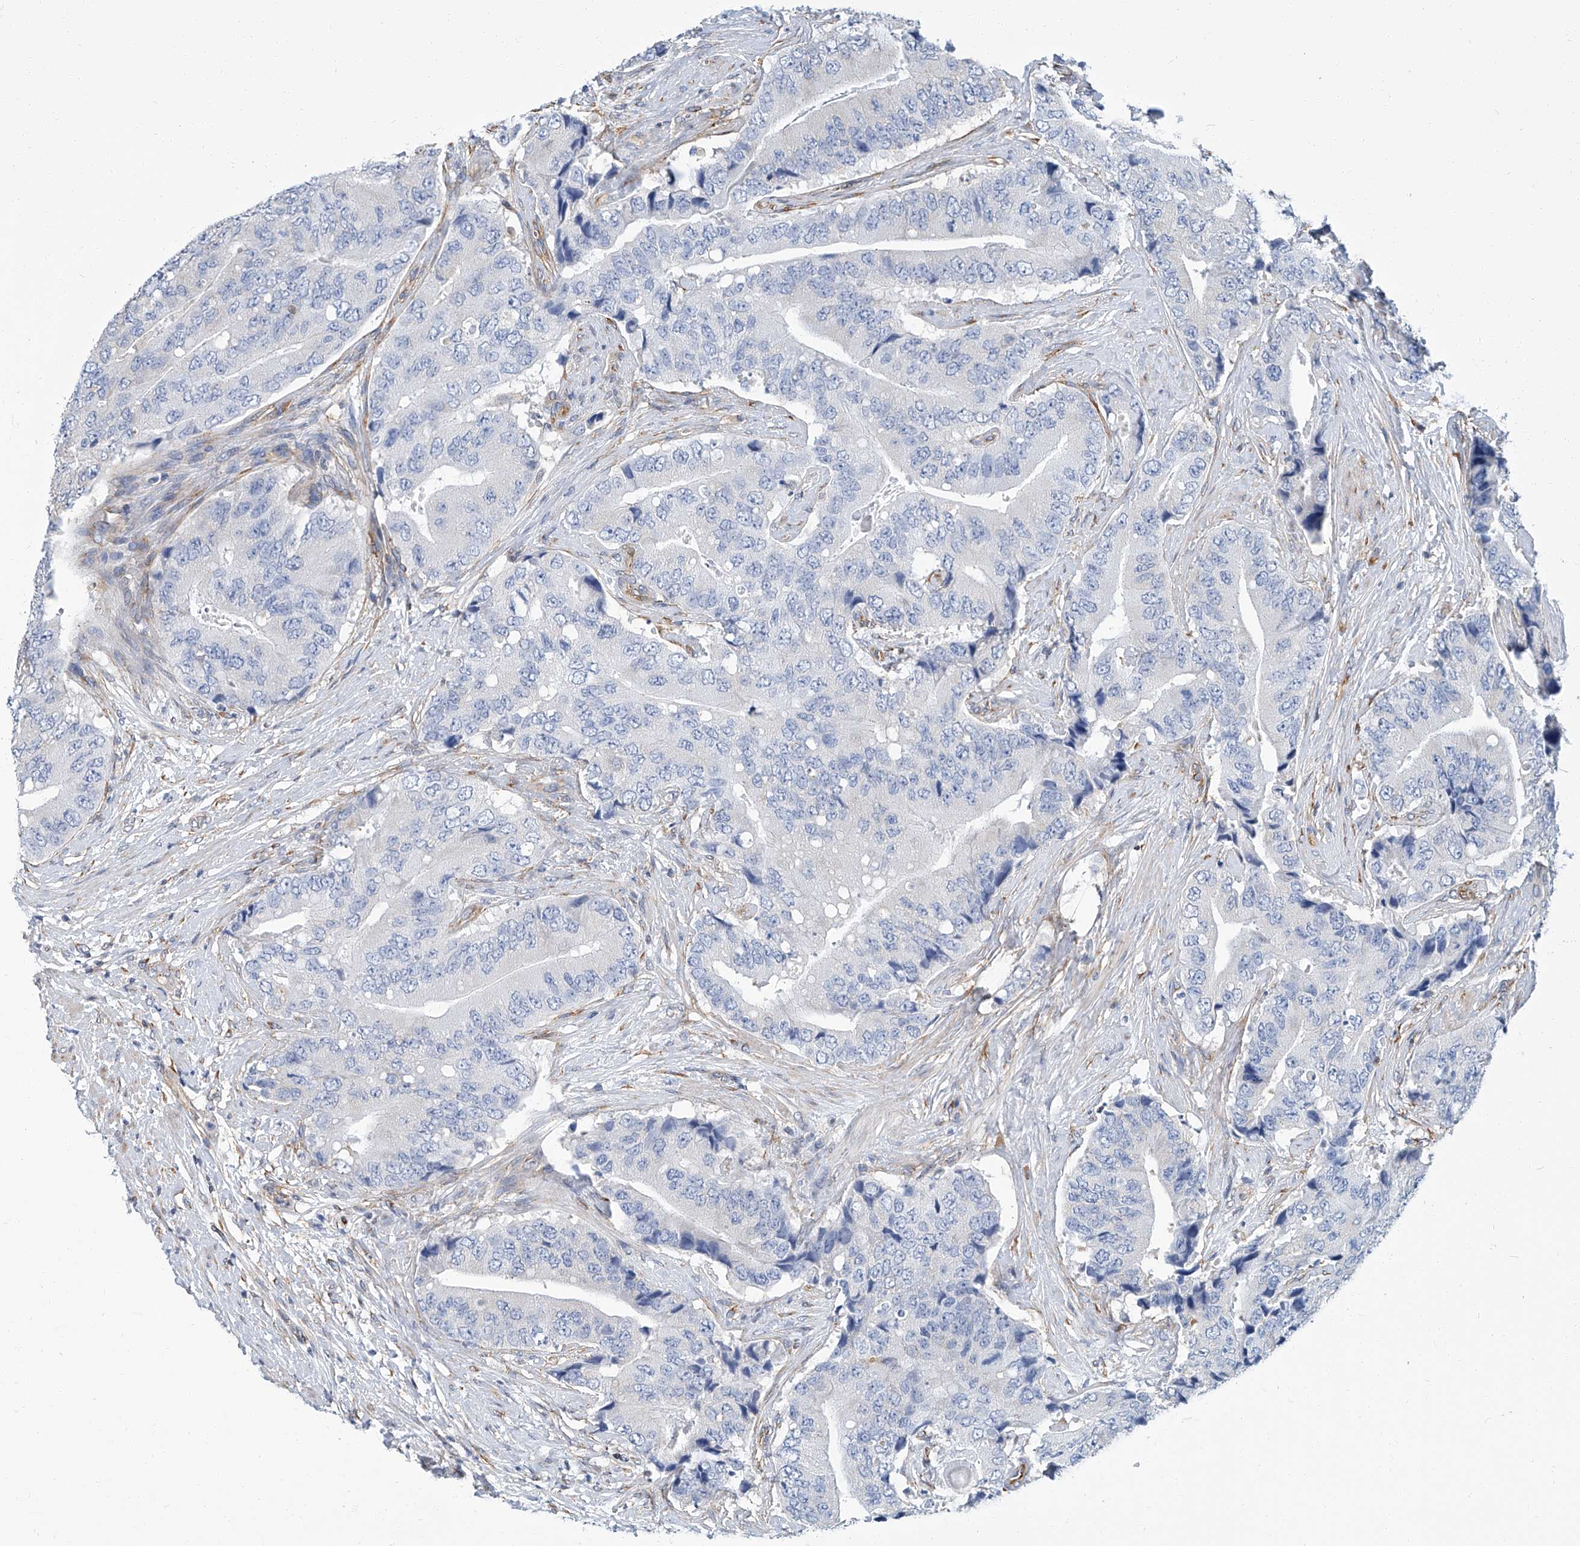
{"staining": {"intensity": "negative", "quantity": "none", "location": "none"}, "tissue": "prostate cancer", "cell_type": "Tumor cells", "image_type": "cancer", "snomed": [{"axis": "morphology", "description": "Adenocarcinoma, High grade"}, {"axis": "topography", "description": "Prostate"}], "caption": "Image shows no protein expression in tumor cells of adenocarcinoma (high-grade) (prostate) tissue.", "gene": "PSMB10", "patient": {"sex": "male", "age": 70}}